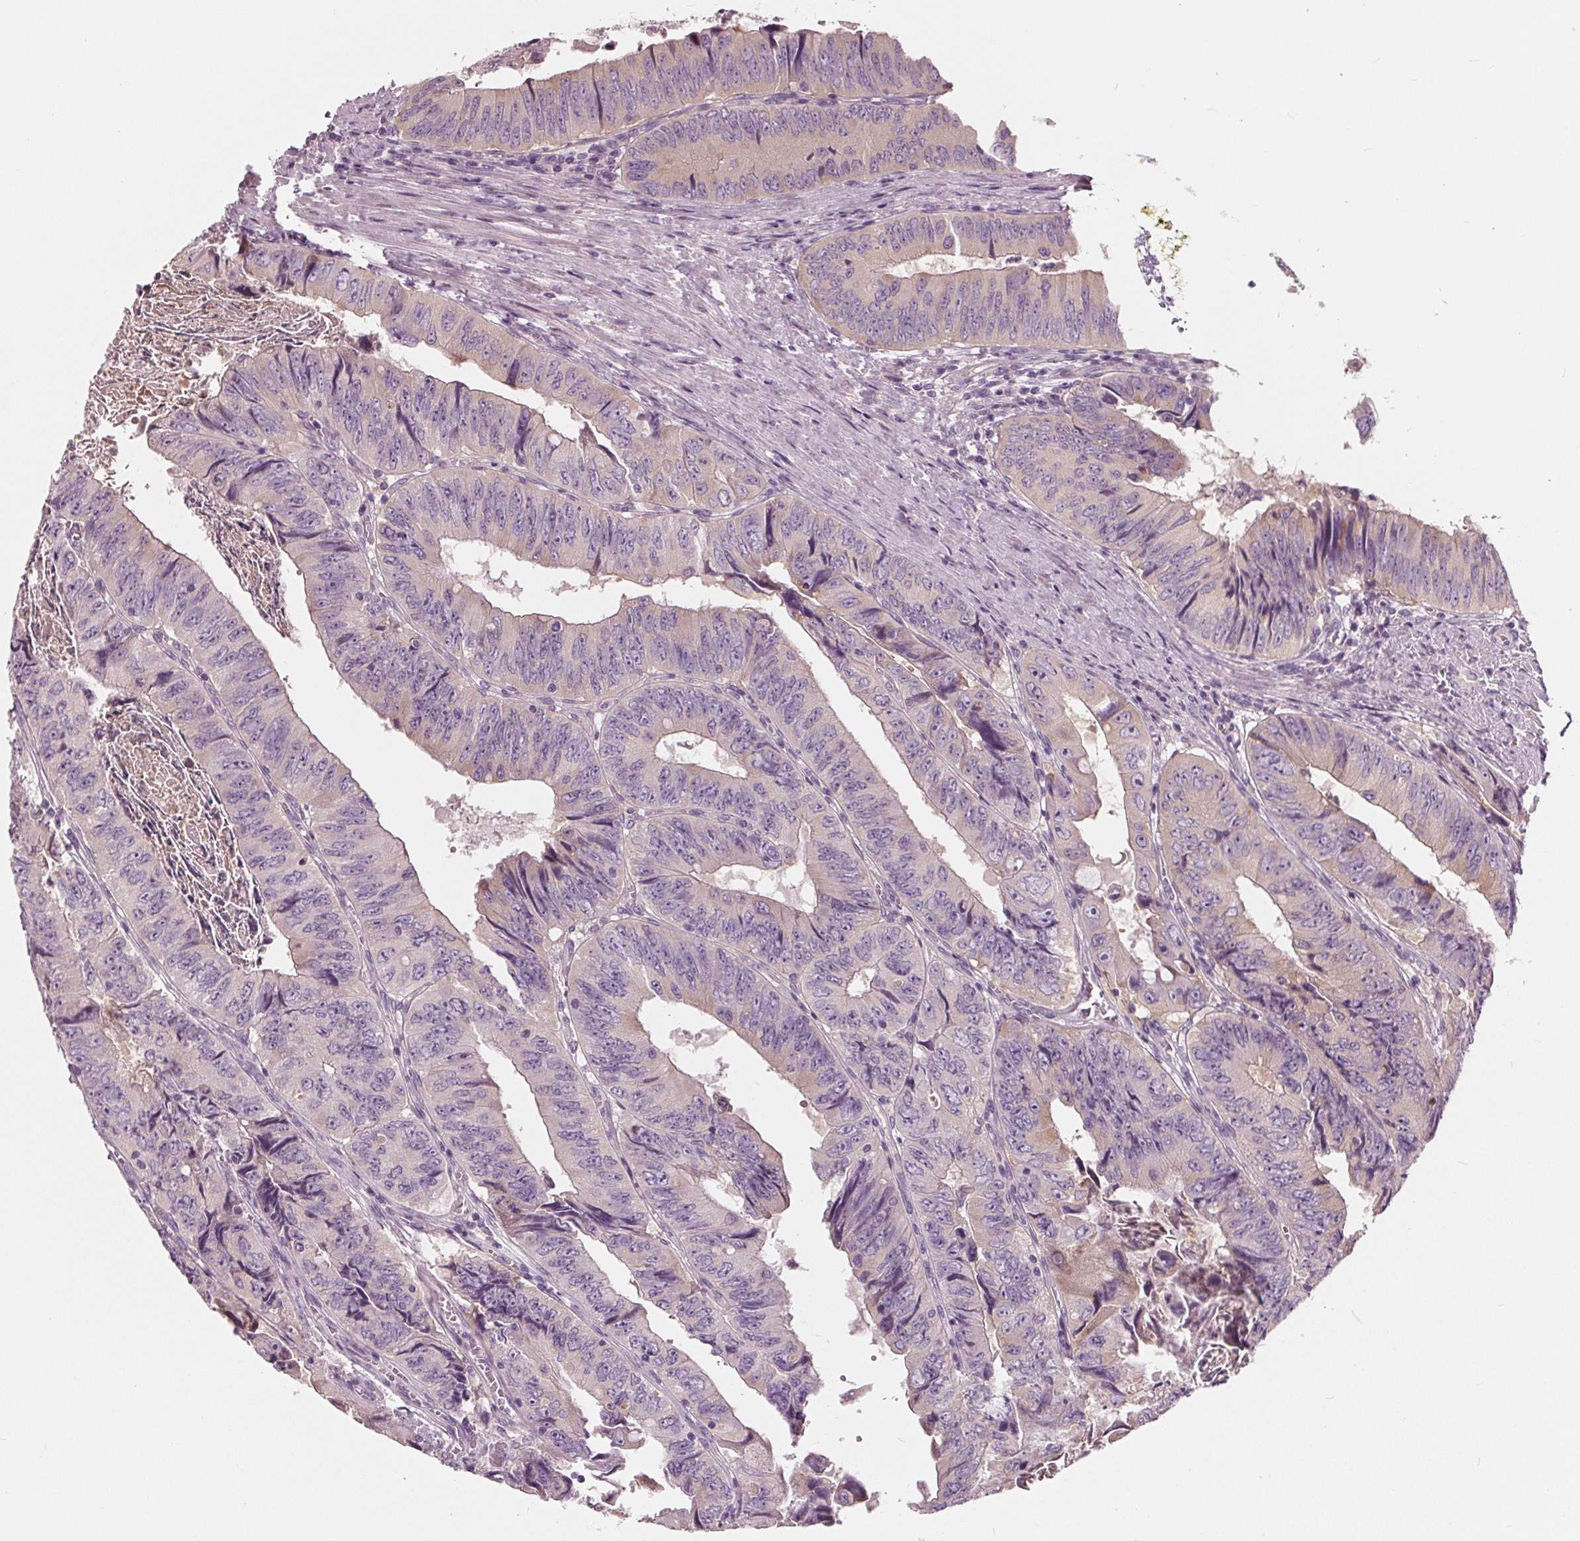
{"staining": {"intensity": "weak", "quantity": "<25%", "location": "cytoplasmic/membranous"}, "tissue": "colorectal cancer", "cell_type": "Tumor cells", "image_type": "cancer", "snomed": [{"axis": "morphology", "description": "Adenocarcinoma, NOS"}, {"axis": "topography", "description": "Colon"}], "caption": "High power microscopy micrograph of an immunohistochemistry (IHC) histopathology image of adenocarcinoma (colorectal), revealing no significant expression in tumor cells.", "gene": "LHFPL7", "patient": {"sex": "female", "age": 84}}